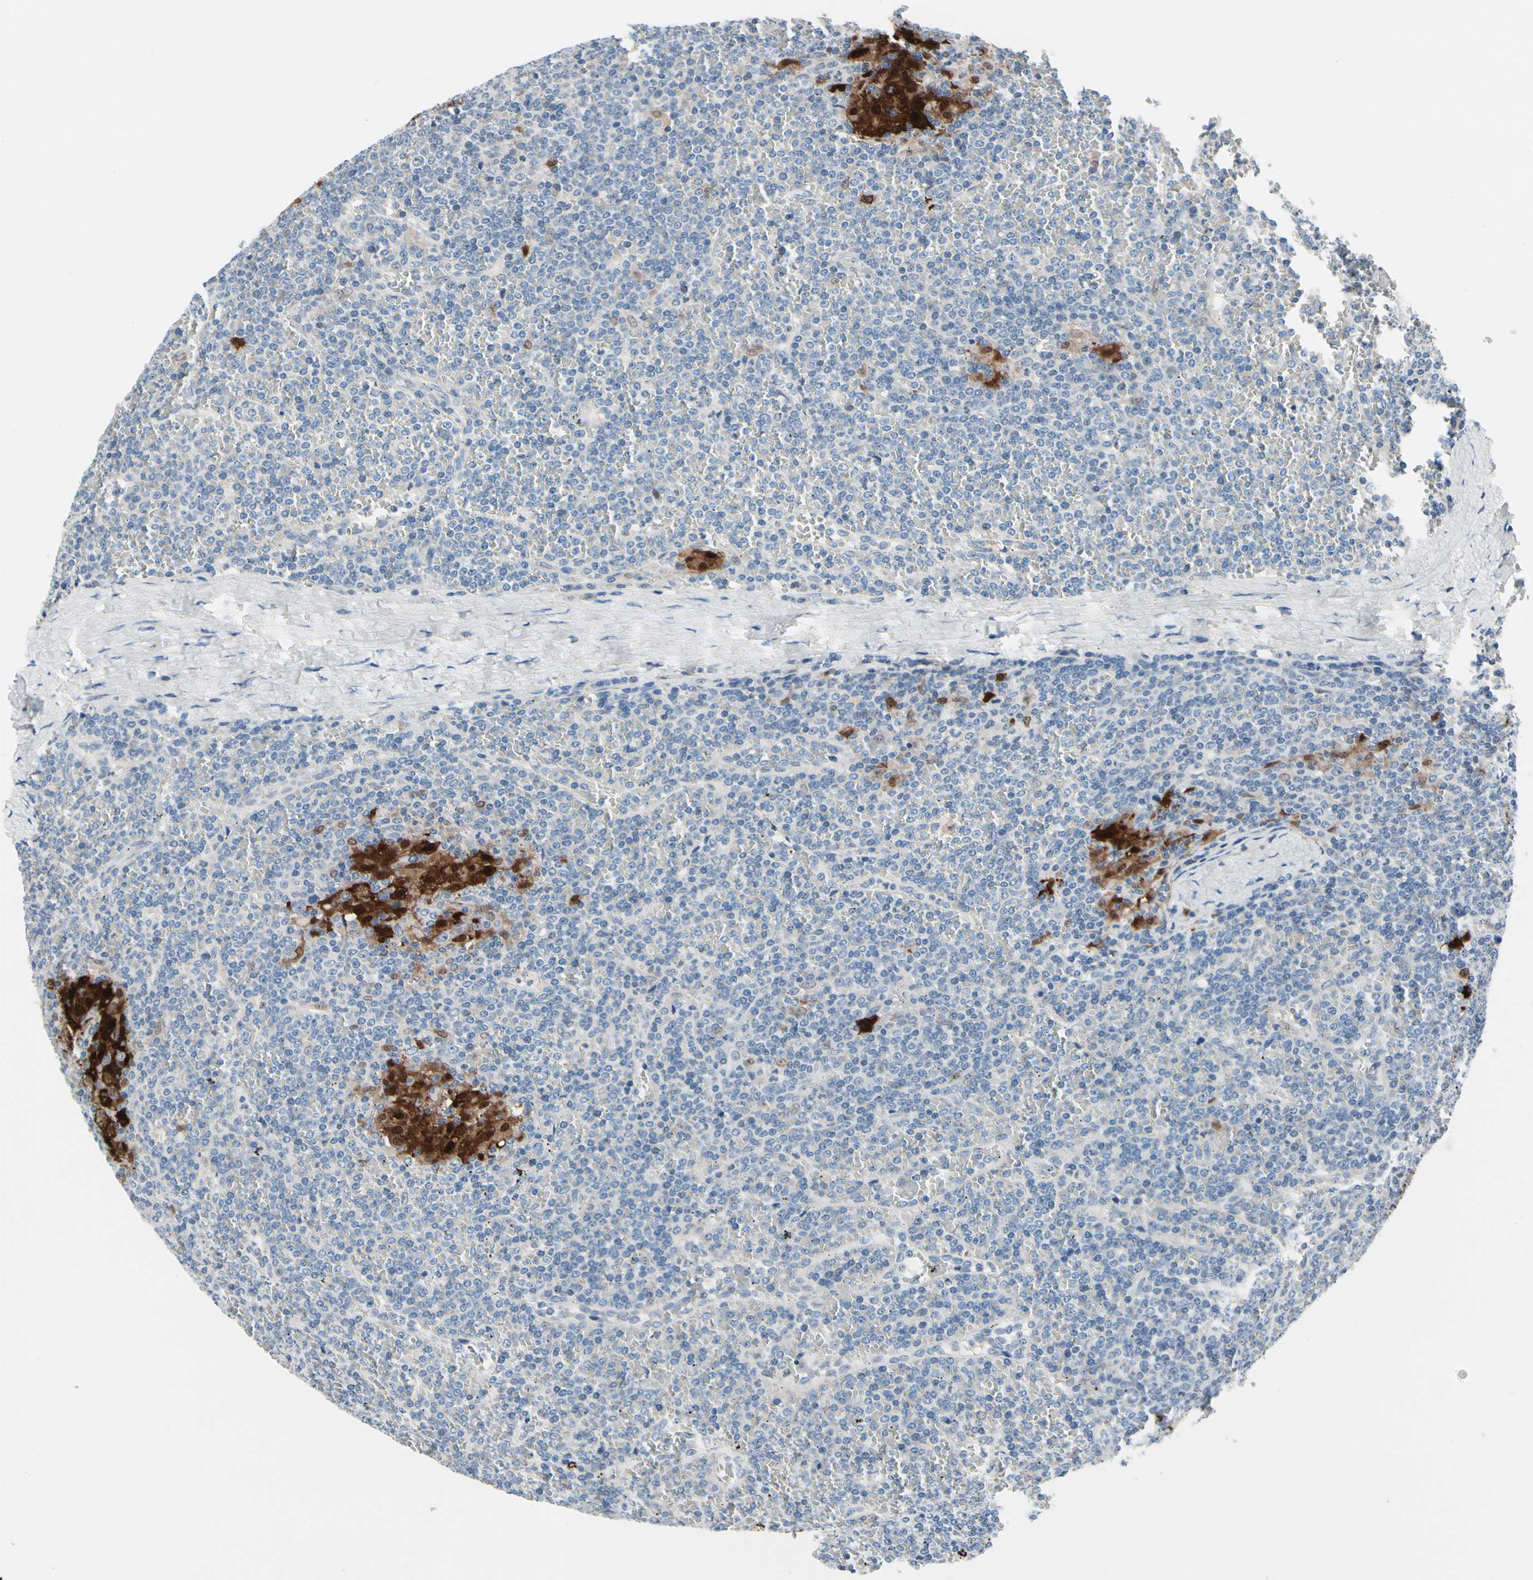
{"staining": {"intensity": "strong", "quantity": "<25%", "location": "cytoplasmic/membranous,nuclear"}, "tissue": "lymphoma", "cell_type": "Tumor cells", "image_type": "cancer", "snomed": [{"axis": "morphology", "description": "Malignant lymphoma, non-Hodgkin's type, Low grade"}, {"axis": "topography", "description": "Spleen"}], "caption": "Low-grade malignant lymphoma, non-Hodgkin's type was stained to show a protein in brown. There is medium levels of strong cytoplasmic/membranous and nuclear positivity in about <25% of tumor cells.", "gene": "TXN", "patient": {"sex": "female", "age": 19}}